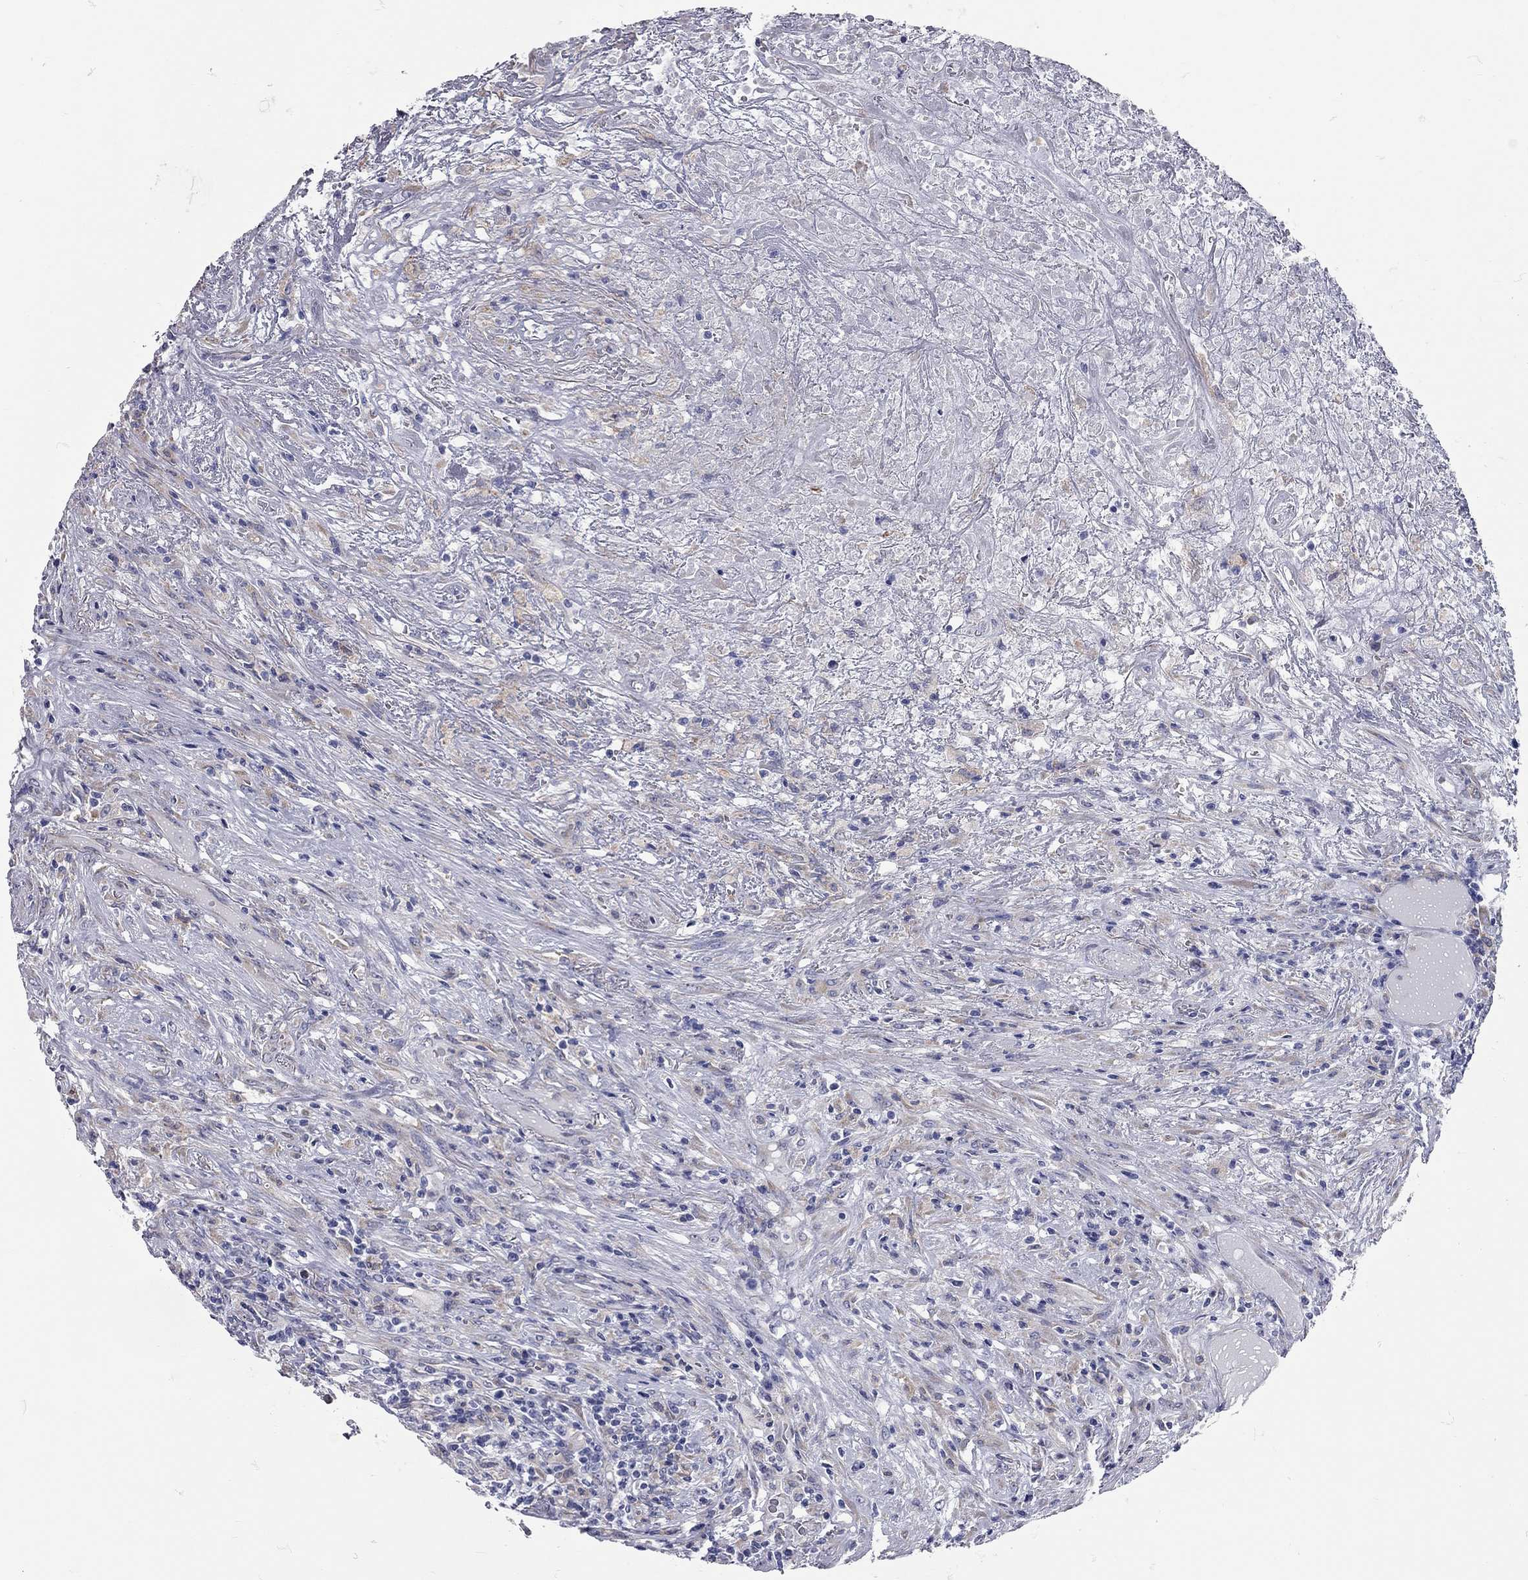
{"staining": {"intensity": "negative", "quantity": "none", "location": "none"}, "tissue": "lymphoma", "cell_type": "Tumor cells", "image_type": "cancer", "snomed": [{"axis": "morphology", "description": "Malignant lymphoma, non-Hodgkin's type, High grade"}, {"axis": "topography", "description": "Lung"}], "caption": "DAB immunohistochemical staining of human lymphoma displays no significant staining in tumor cells.", "gene": "XAGE2", "patient": {"sex": "male", "age": 79}}